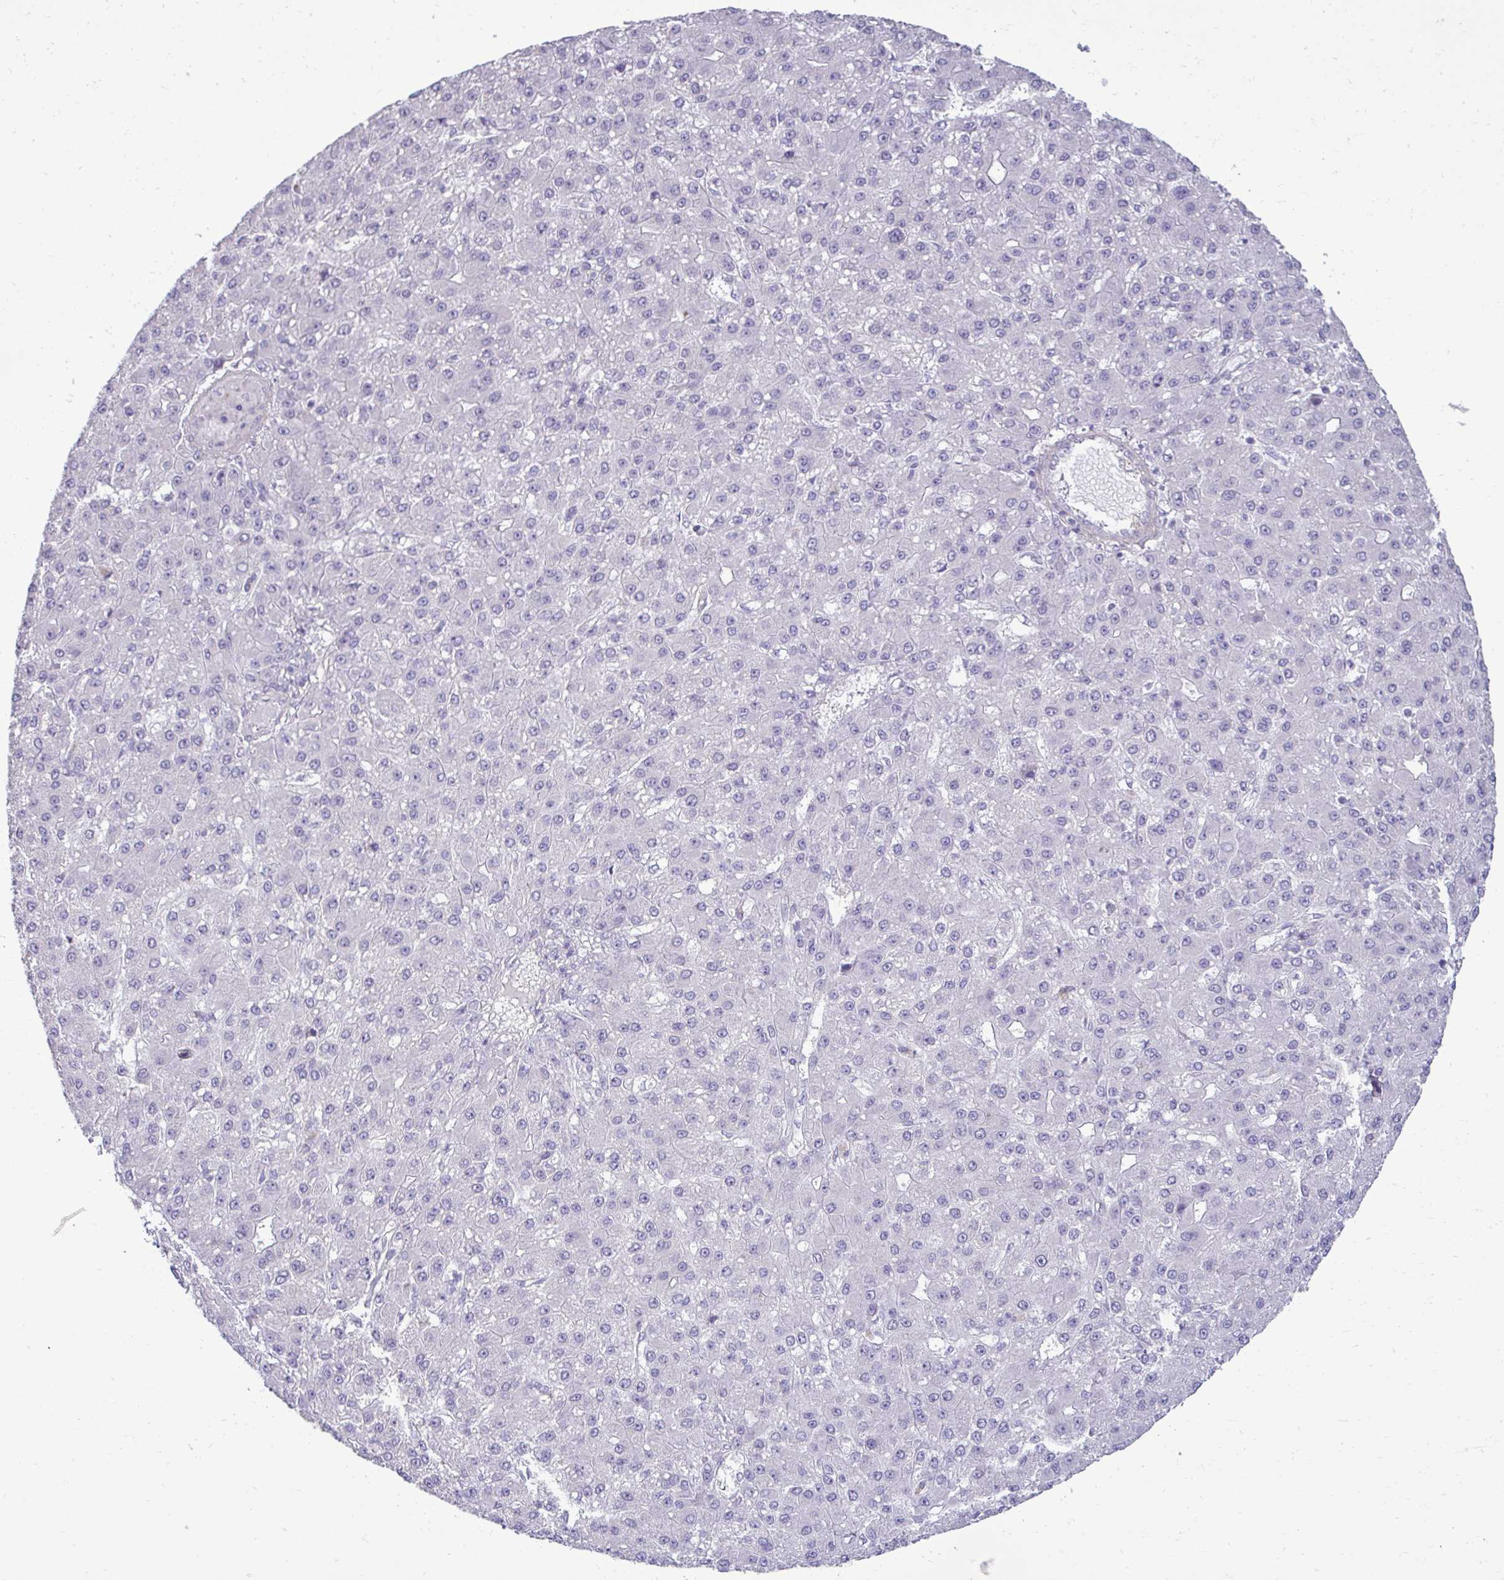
{"staining": {"intensity": "negative", "quantity": "none", "location": "none"}, "tissue": "liver cancer", "cell_type": "Tumor cells", "image_type": "cancer", "snomed": [{"axis": "morphology", "description": "Carcinoma, Hepatocellular, NOS"}, {"axis": "topography", "description": "Liver"}], "caption": "Immunohistochemical staining of liver hepatocellular carcinoma displays no significant staining in tumor cells. Nuclei are stained in blue.", "gene": "SLC30A3", "patient": {"sex": "male", "age": 67}}